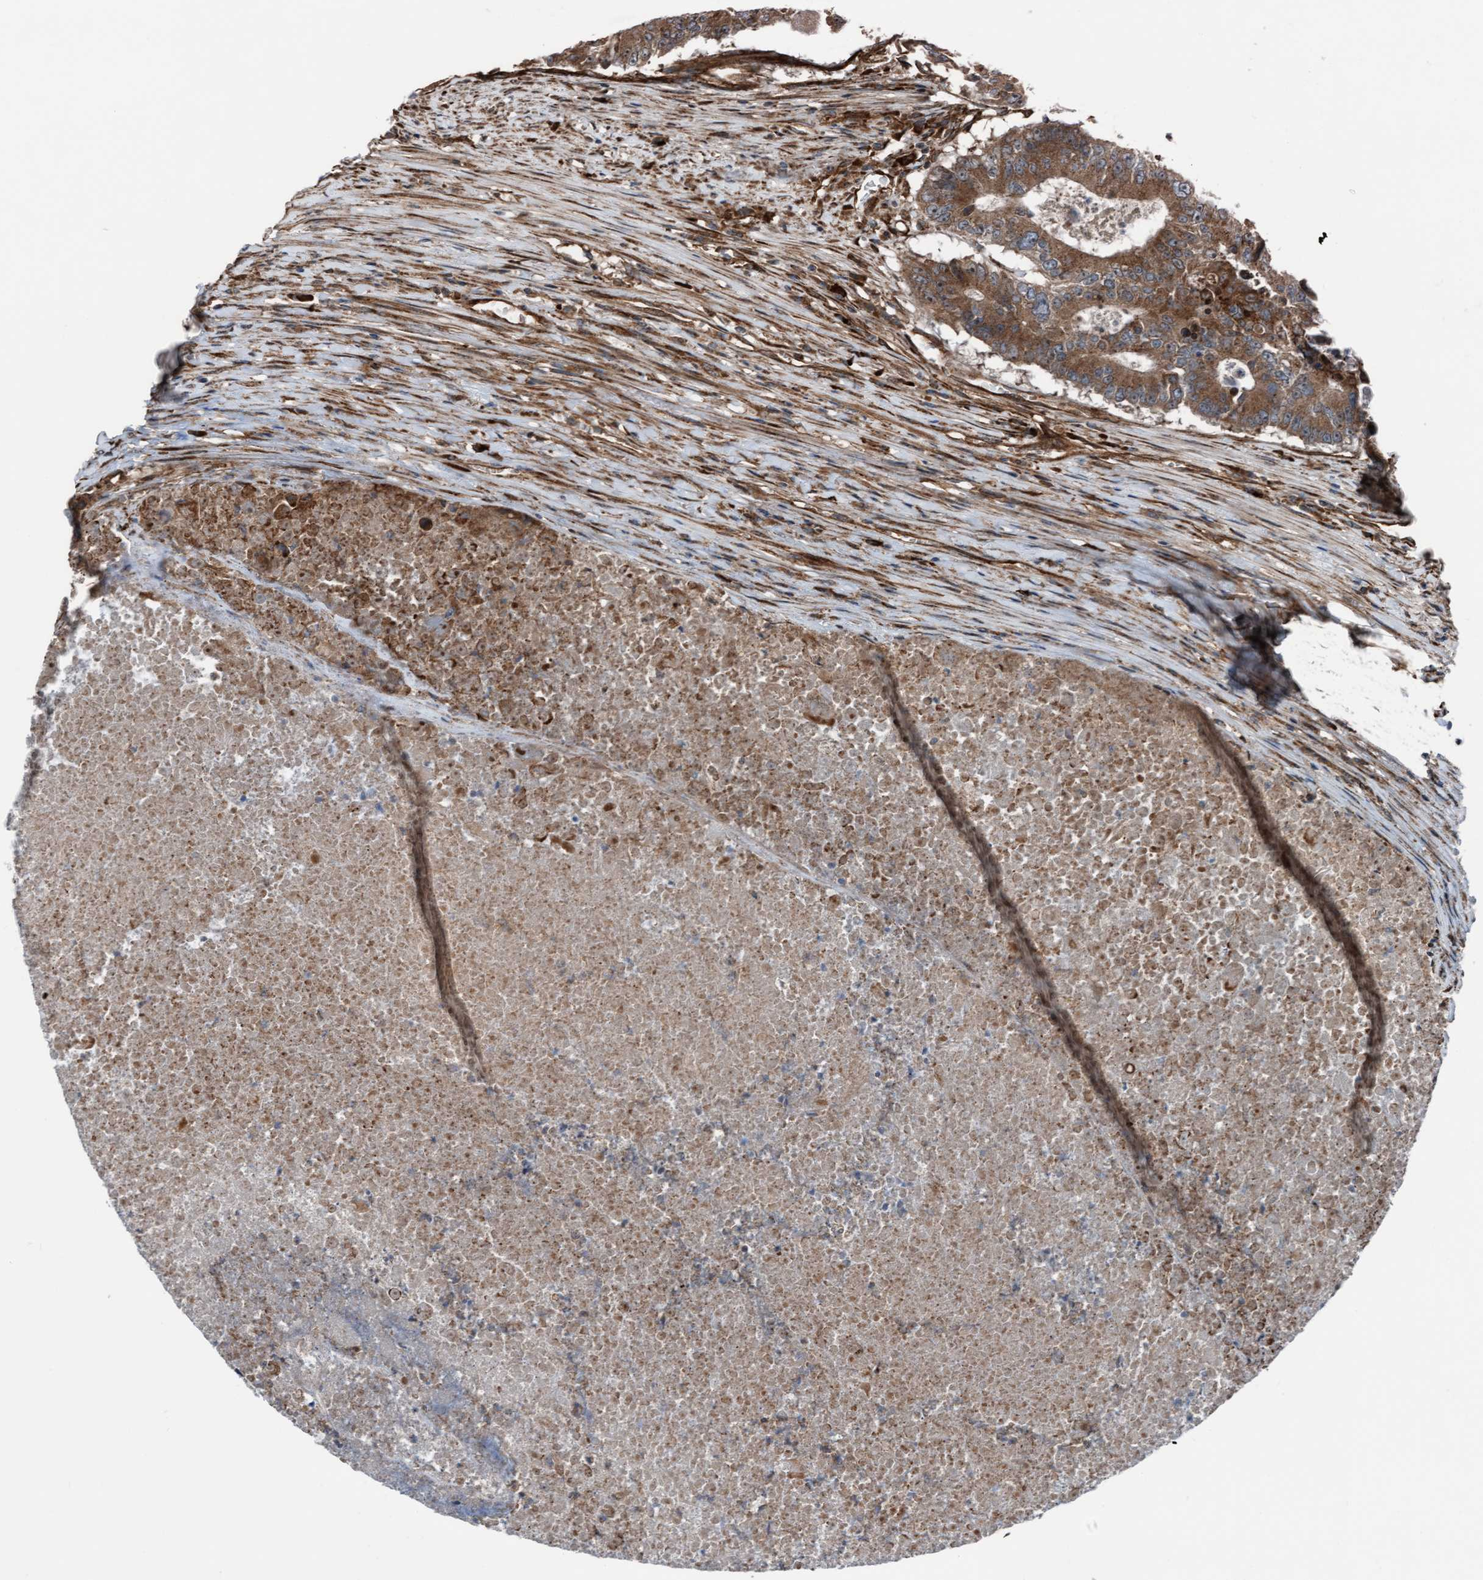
{"staining": {"intensity": "moderate", "quantity": ">75%", "location": "cytoplasmic/membranous"}, "tissue": "colorectal cancer", "cell_type": "Tumor cells", "image_type": "cancer", "snomed": [{"axis": "morphology", "description": "Adenocarcinoma, NOS"}, {"axis": "topography", "description": "Colon"}], "caption": "Colorectal cancer was stained to show a protein in brown. There is medium levels of moderate cytoplasmic/membranous staining in approximately >75% of tumor cells. The protein of interest is shown in brown color, while the nuclei are stained blue.", "gene": "RAP1GAP2", "patient": {"sex": "male", "age": 87}}